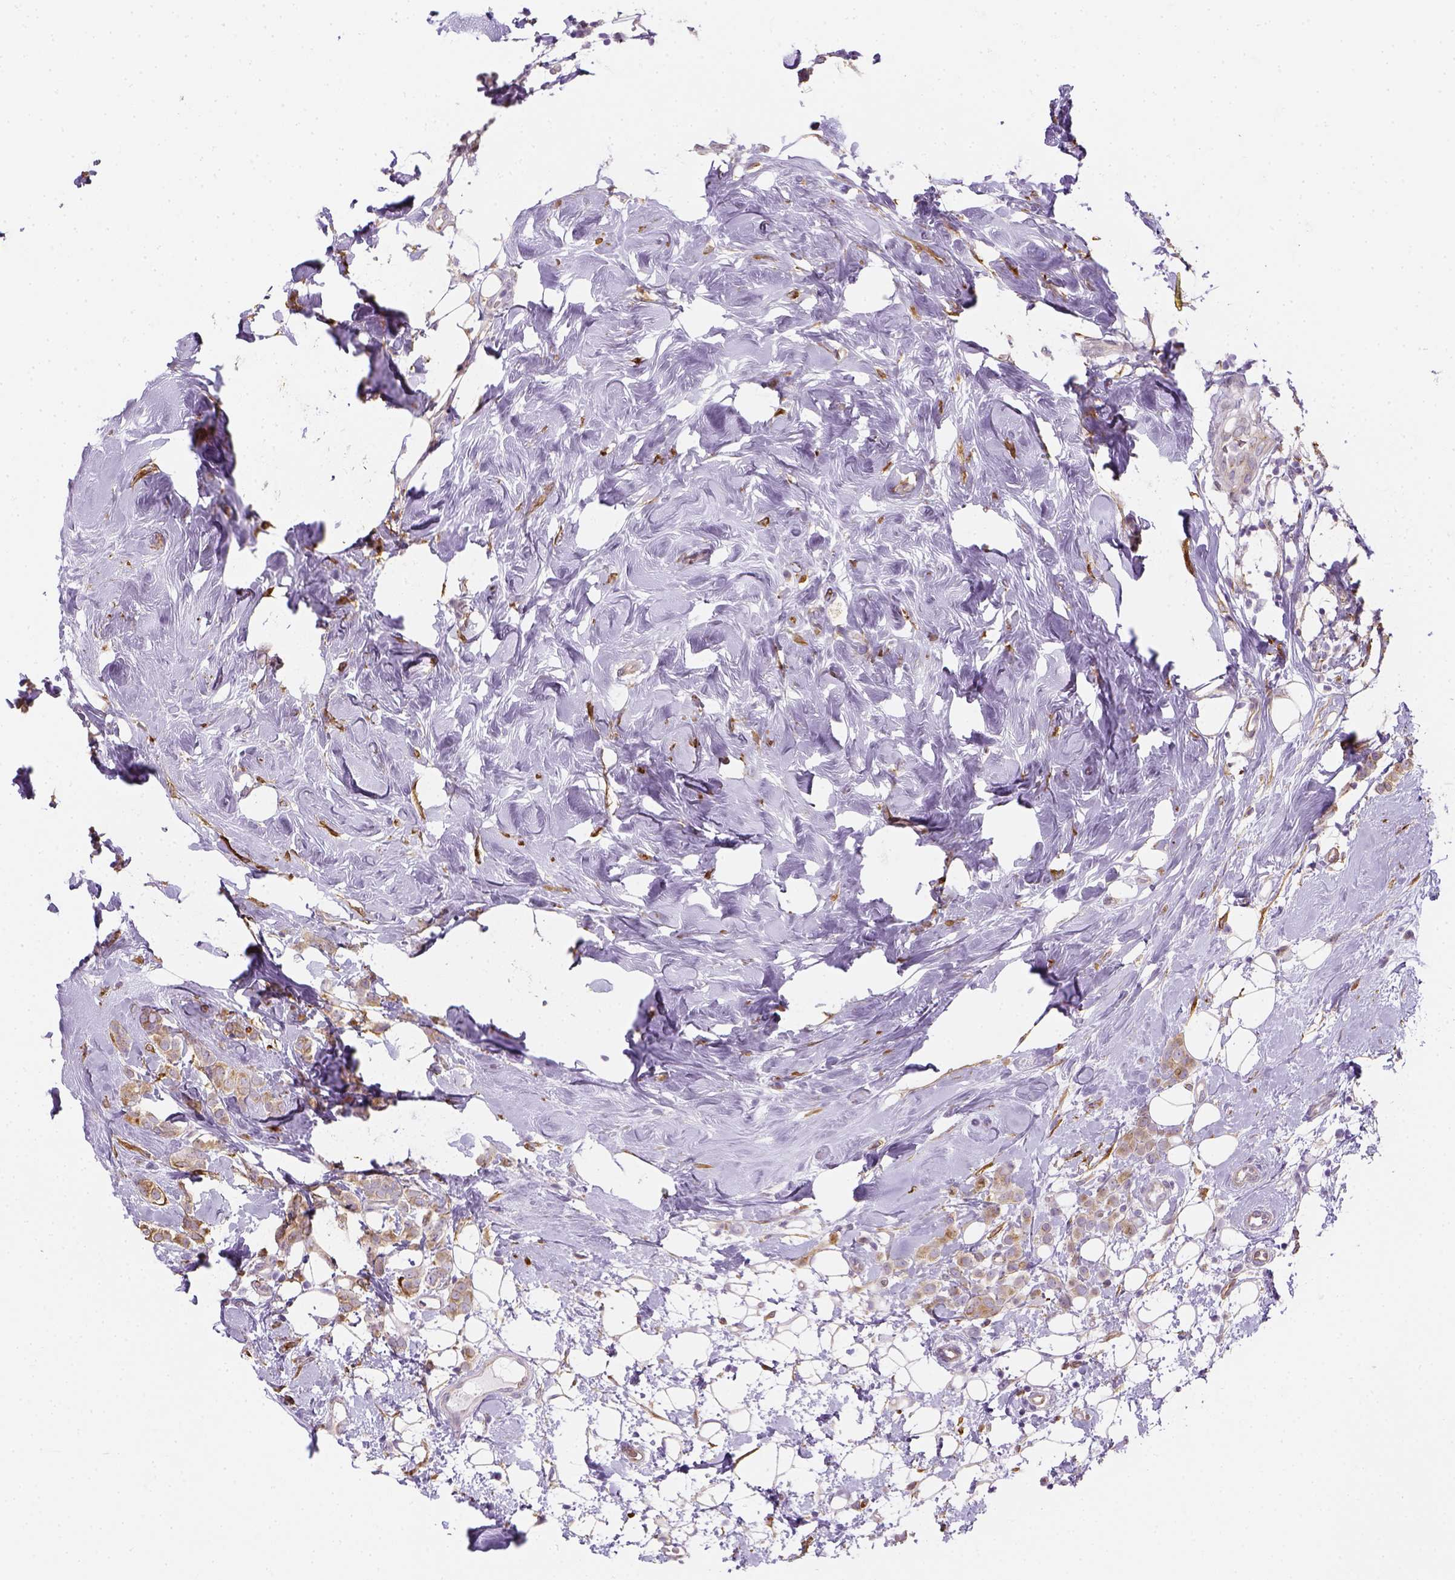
{"staining": {"intensity": "moderate", "quantity": ">75%", "location": "cytoplasmic/membranous"}, "tissue": "breast cancer", "cell_type": "Tumor cells", "image_type": "cancer", "snomed": [{"axis": "morphology", "description": "Lobular carcinoma"}, {"axis": "topography", "description": "Breast"}], "caption": "This micrograph shows lobular carcinoma (breast) stained with immunohistochemistry (IHC) to label a protein in brown. The cytoplasmic/membranous of tumor cells show moderate positivity for the protein. Nuclei are counter-stained blue.", "gene": "CACNB1", "patient": {"sex": "female", "age": 49}}